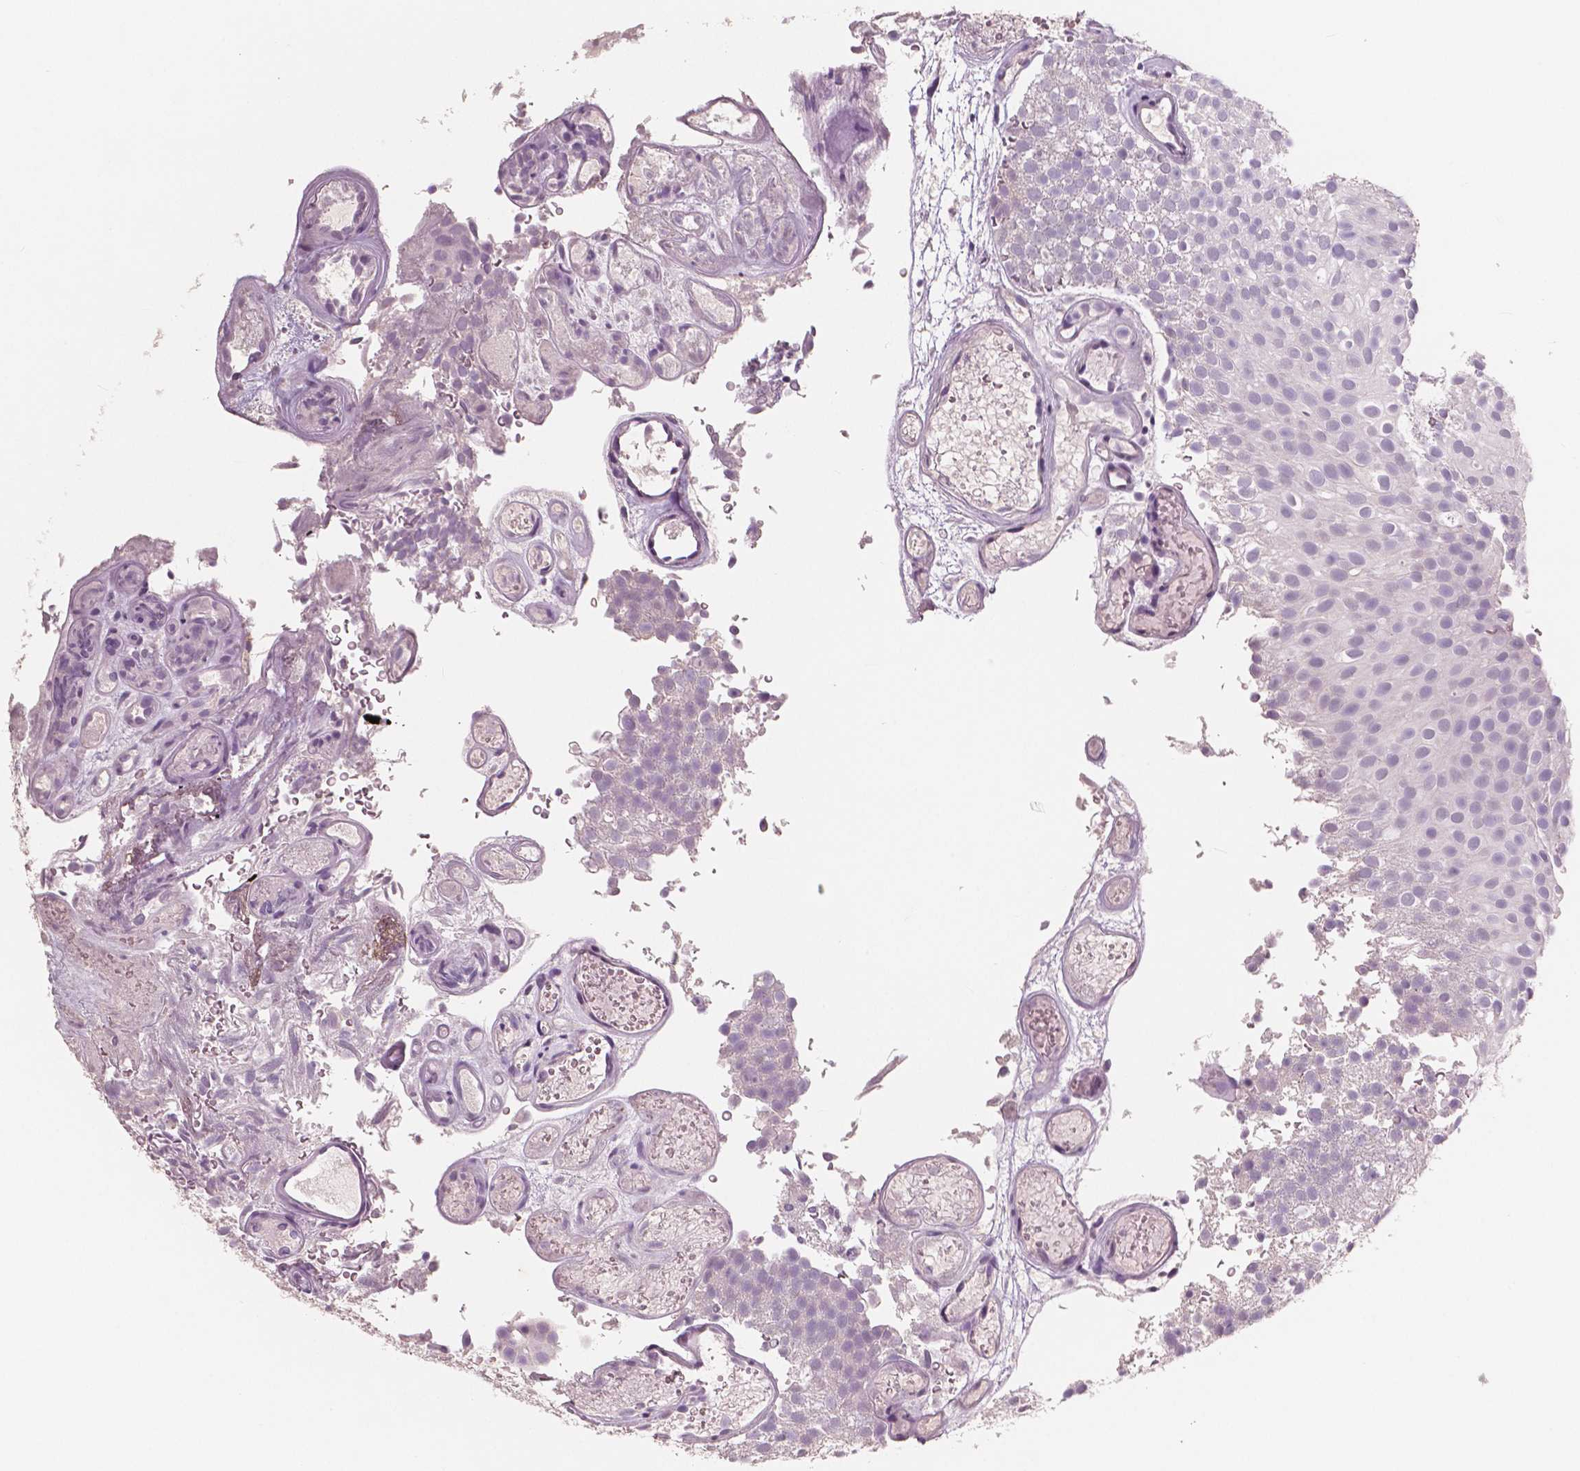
{"staining": {"intensity": "negative", "quantity": "none", "location": "none"}, "tissue": "urothelial cancer", "cell_type": "Tumor cells", "image_type": "cancer", "snomed": [{"axis": "morphology", "description": "Urothelial carcinoma, Low grade"}, {"axis": "topography", "description": "Urinary bladder"}], "caption": "Urothelial cancer was stained to show a protein in brown. There is no significant staining in tumor cells. (DAB IHC with hematoxylin counter stain).", "gene": "NECAB1", "patient": {"sex": "male", "age": 78}}